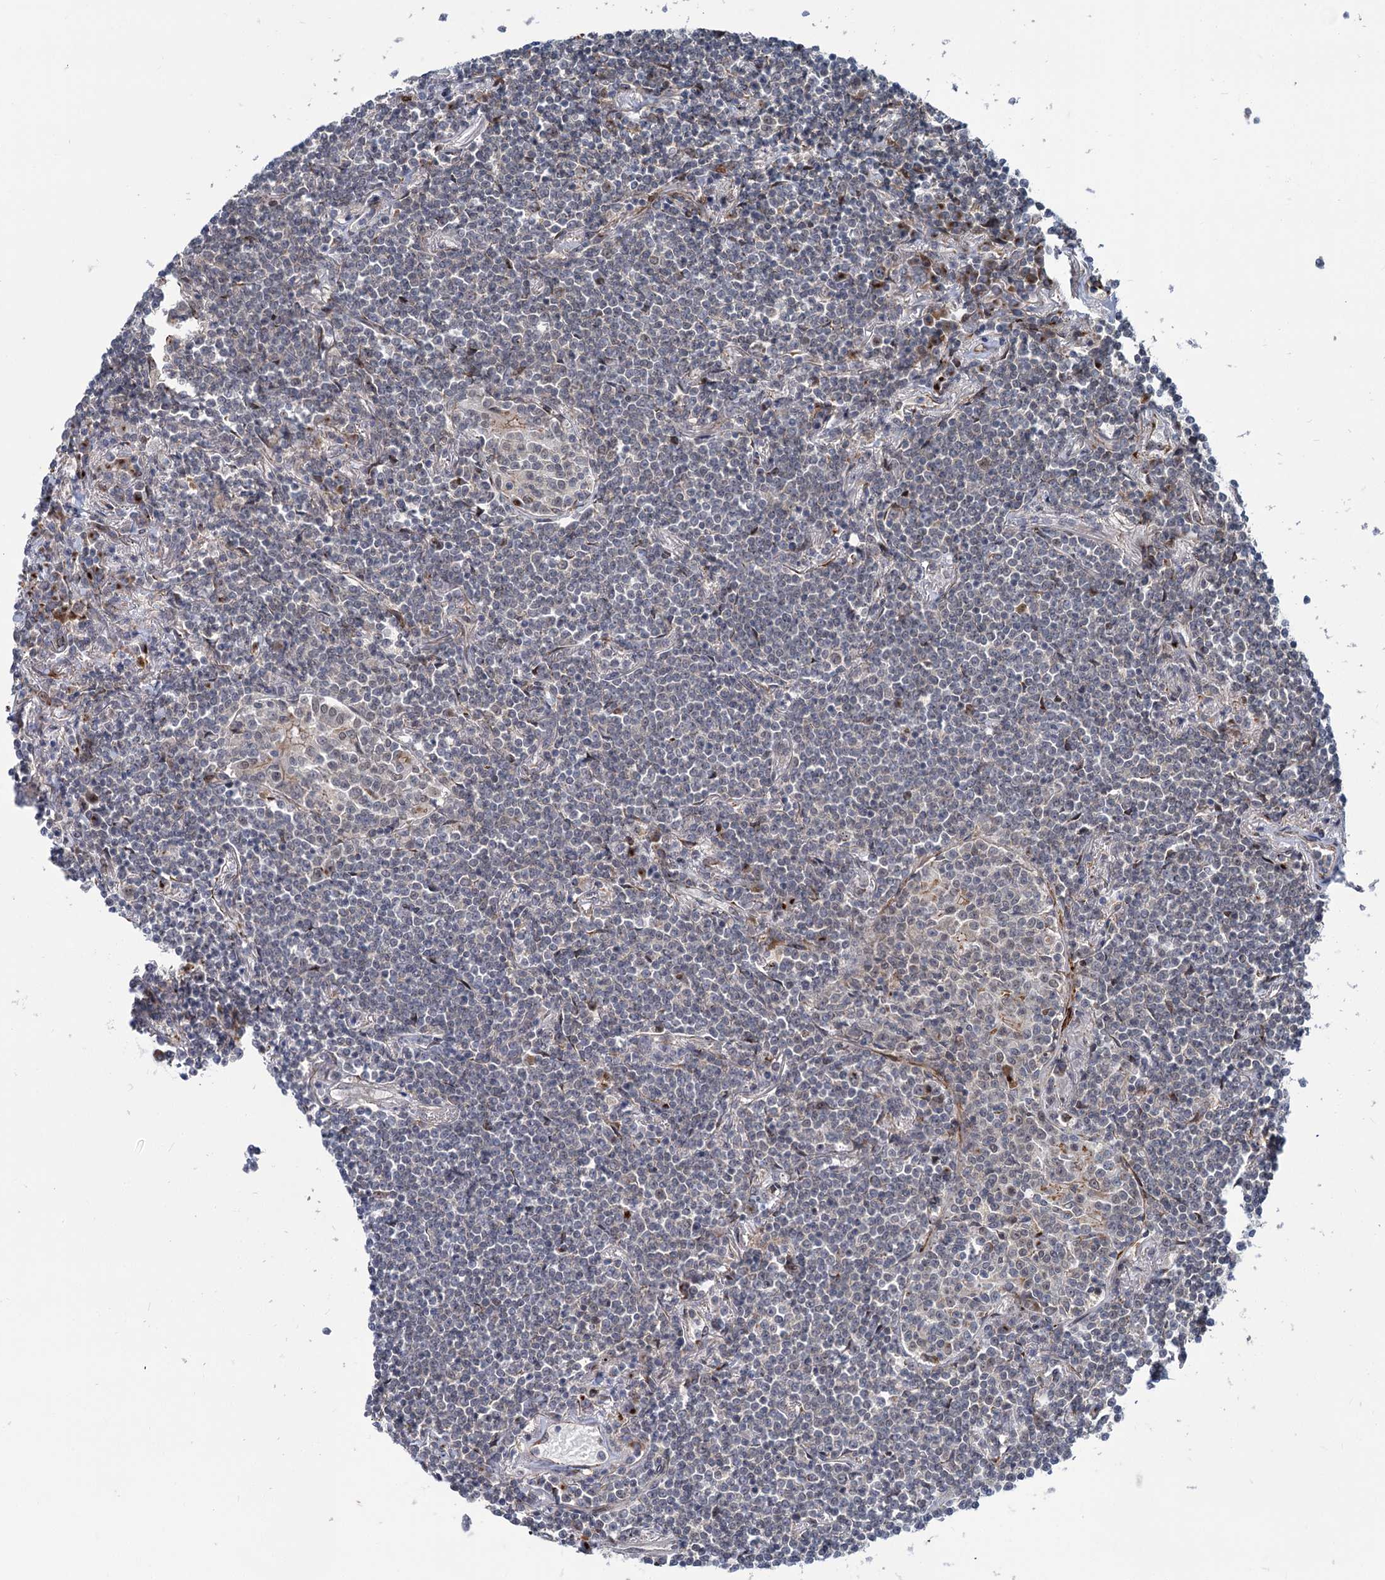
{"staining": {"intensity": "negative", "quantity": "none", "location": "none"}, "tissue": "lymphoma", "cell_type": "Tumor cells", "image_type": "cancer", "snomed": [{"axis": "morphology", "description": "Malignant lymphoma, non-Hodgkin's type, Low grade"}, {"axis": "topography", "description": "Lung"}], "caption": "Protein analysis of low-grade malignant lymphoma, non-Hodgkin's type exhibits no significant positivity in tumor cells. (Immunohistochemistry, brightfield microscopy, high magnification).", "gene": "ELP4", "patient": {"sex": "female", "age": 71}}